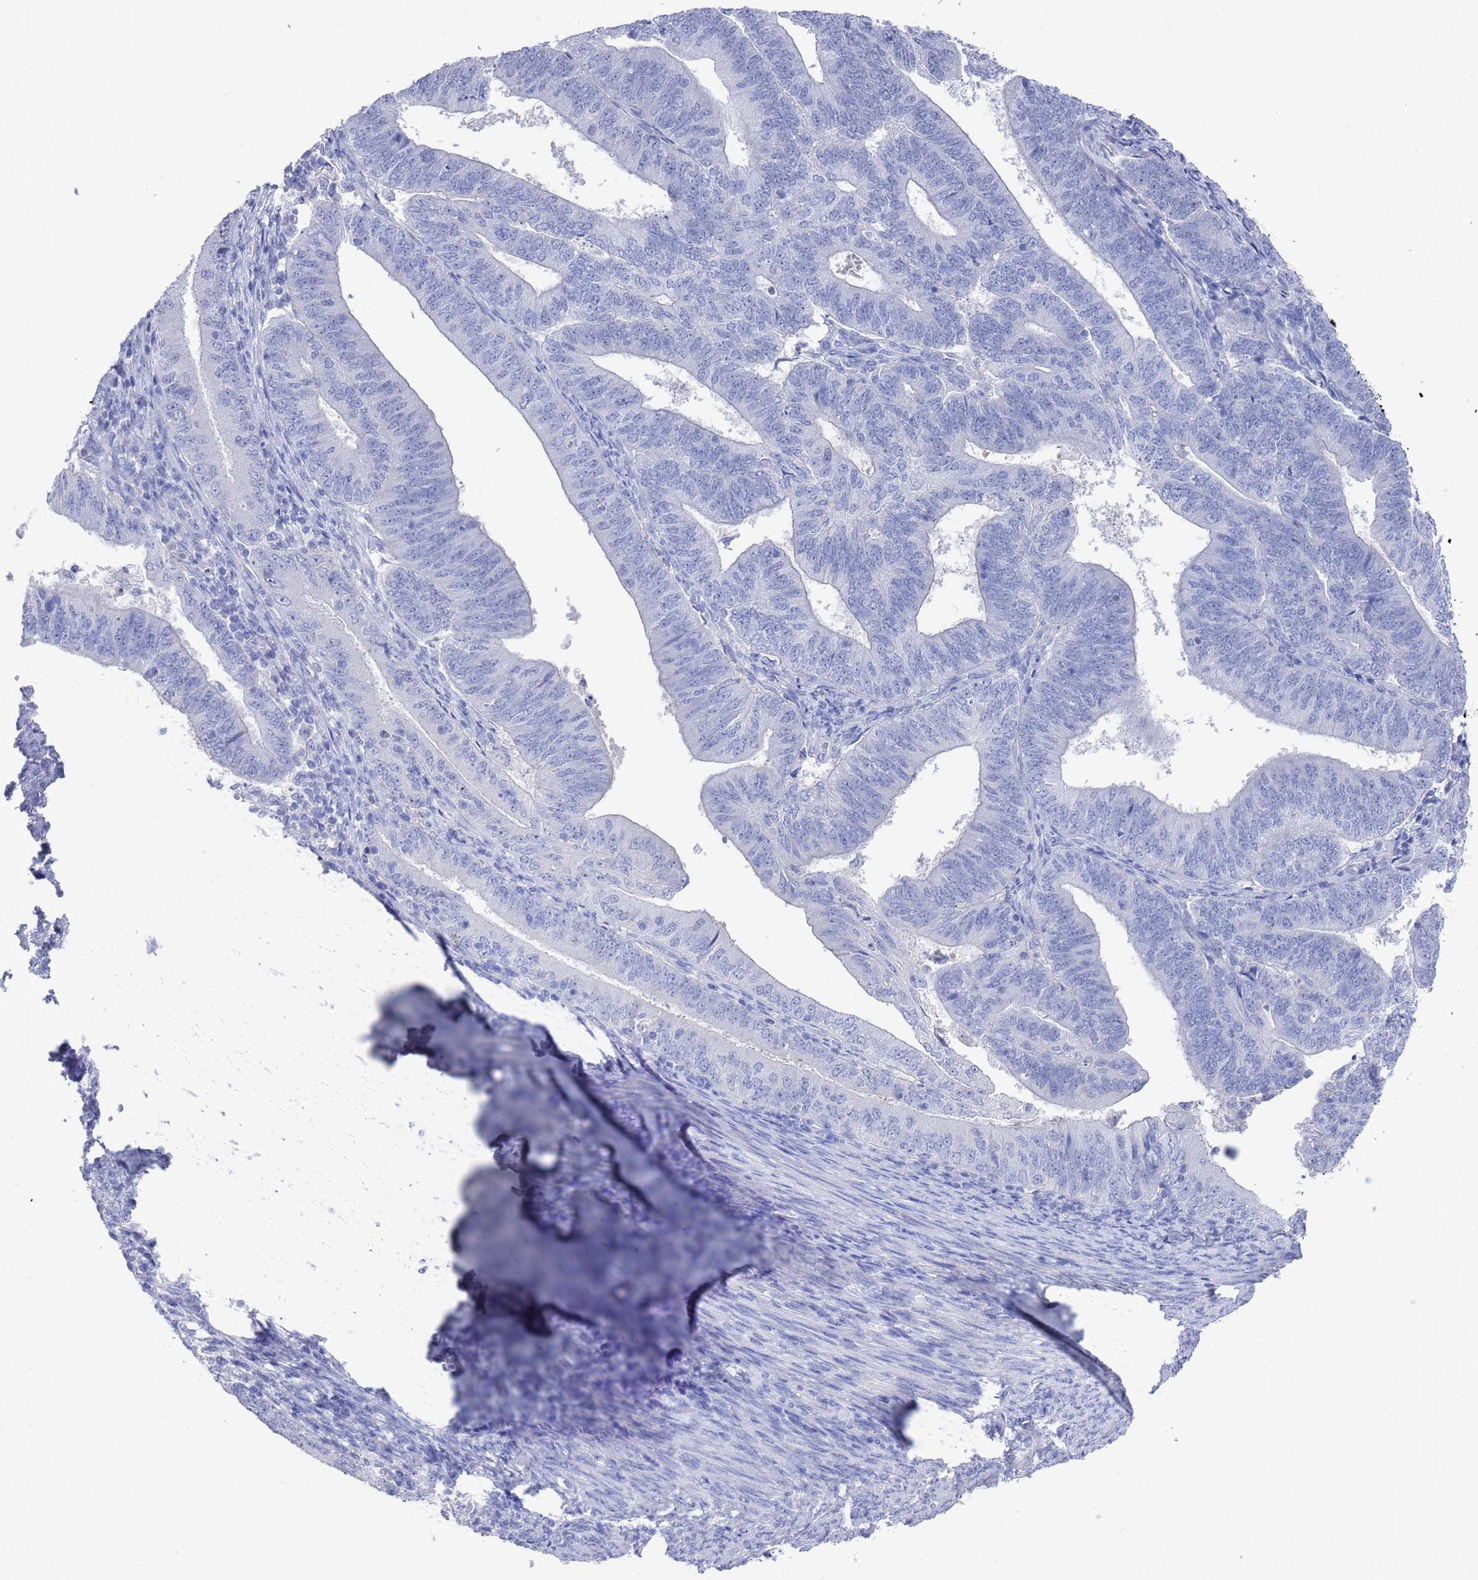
{"staining": {"intensity": "negative", "quantity": "none", "location": "none"}, "tissue": "endometrial cancer", "cell_type": "Tumor cells", "image_type": "cancer", "snomed": [{"axis": "morphology", "description": "Adenocarcinoma, NOS"}, {"axis": "topography", "description": "Endometrium"}], "caption": "Histopathology image shows no protein positivity in tumor cells of adenocarcinoma (endometrial) tissue.", "gene": "MTMR2", "patient": {"sex": "female", "age": 70}}